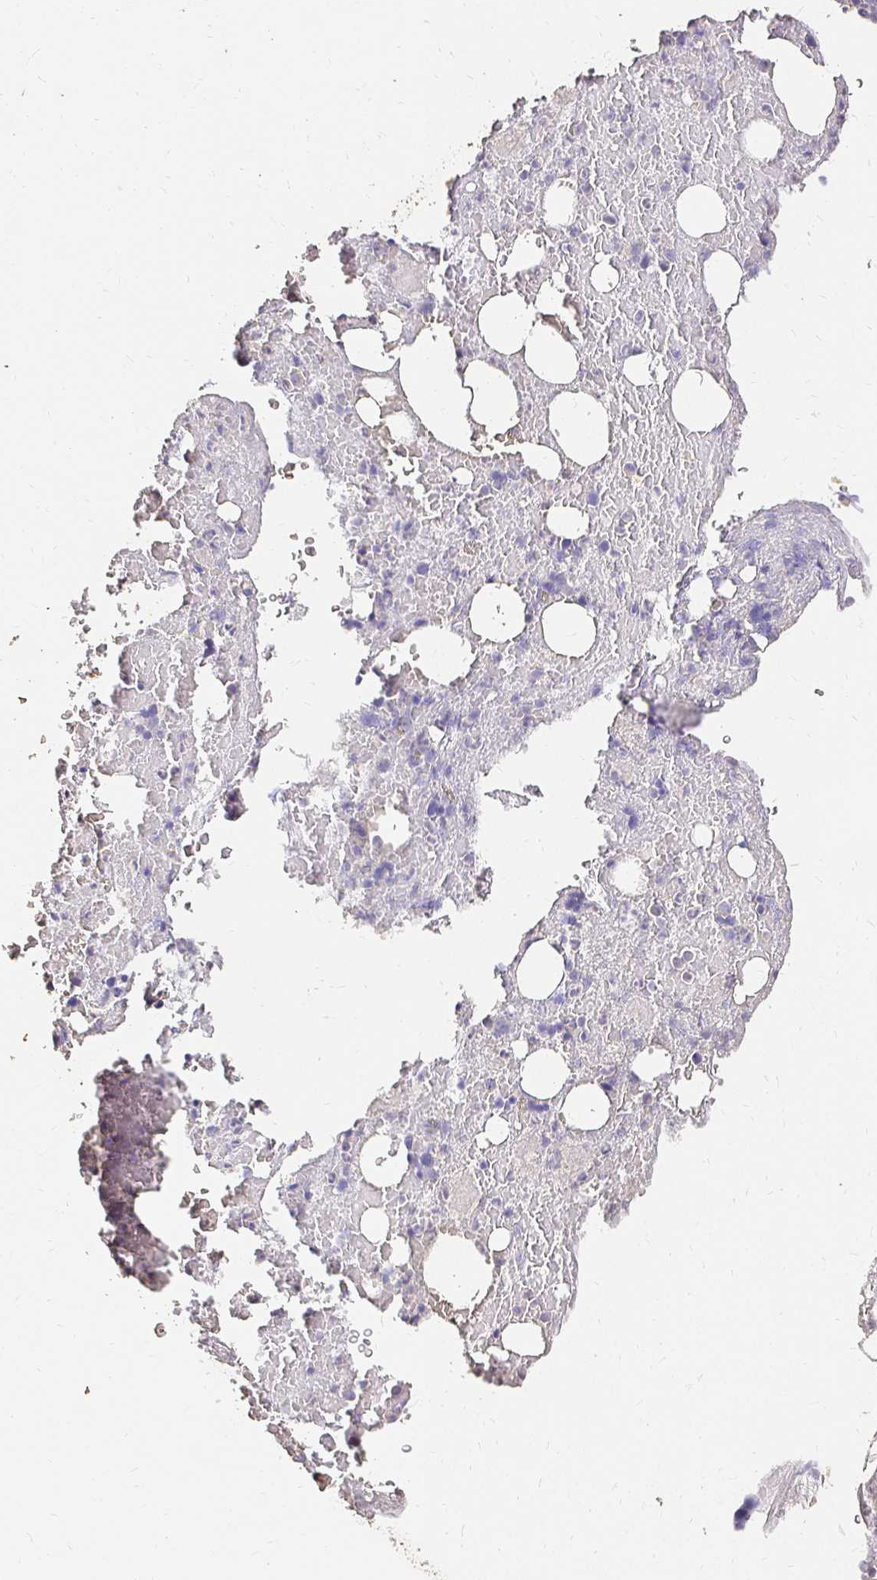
{"staining": {"intensity": "negative", "quantity": "none", "location": "none"}, "tissue": "bone marrow", "cell_type": "Hematopoietic cells", "image_type": "normal", "snomed": [{"axis": "morphology", "description": "Normal tissue, NOS"}, {"axis": "topography", "description": "Bone marrow"}], "caption": "Immunohistochemistry of benign human bone marrow reveals no staining in hematopoietic cells.", "gene": "UGT1A6", "patient": {"sex": "female", "age": 59}}